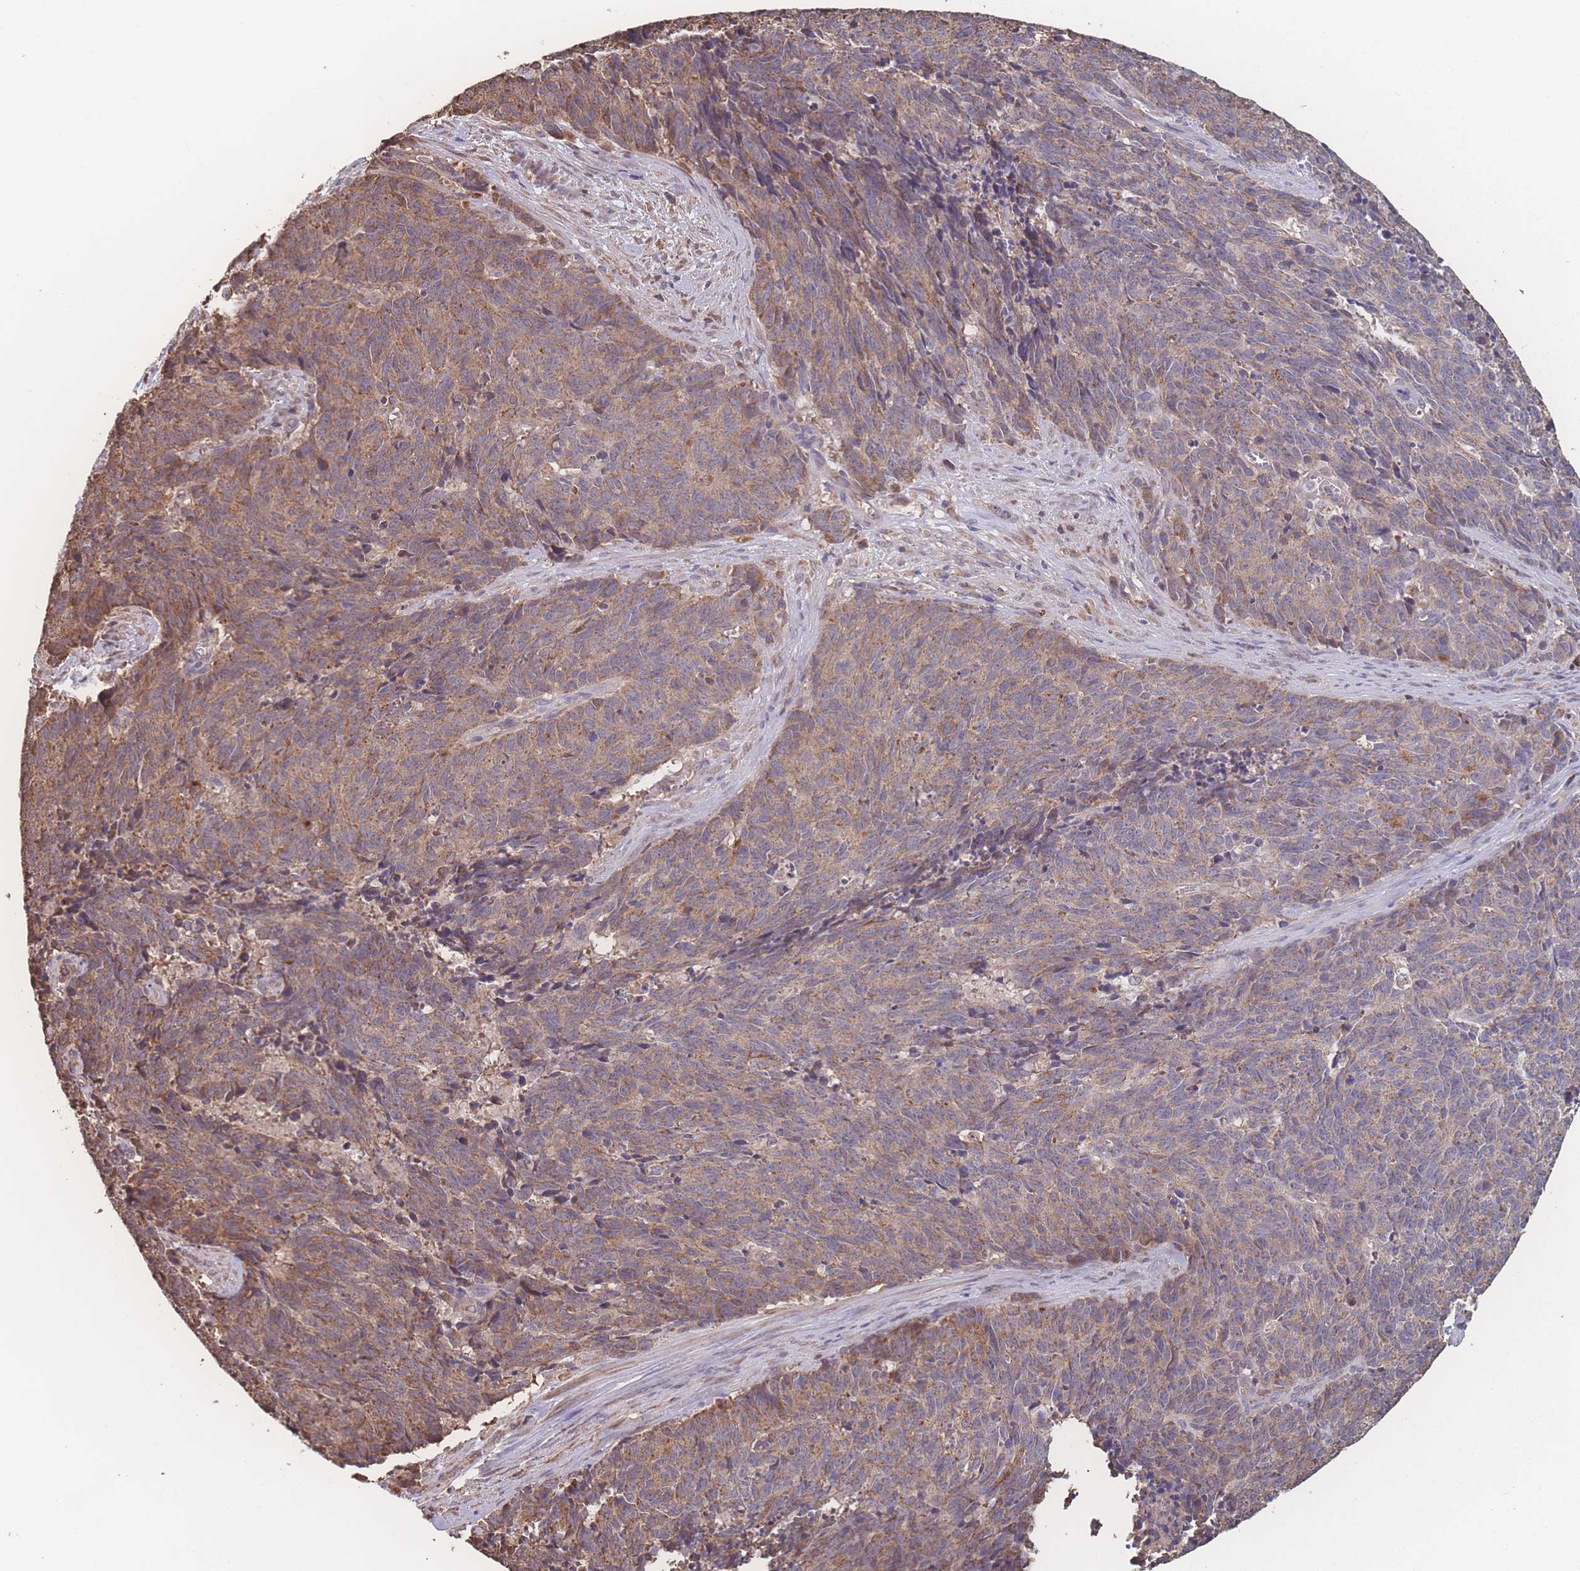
{"staining": {"intensity": "moderate", "quantity": "25%-75%", "location": "cytoplasmic/membranous"}, "tissue": "cervical cancer", "cell_type": "Tumor cells", "image_type": "cancer", "snomed": [{"axis": "morphology", "description": "Squamous cell carcinoma, NOS"}, {"axis": "topography", "description": "Cervix"}], "caption": "Moderate cytoplasmic/membranous staining for a protein is seen in about 25%-75% of tumor cells of cervical cancer using immunohistochemistry (IHC).", "gene": "SGSM3", "patient": {"sex": "female", "age": 29}}